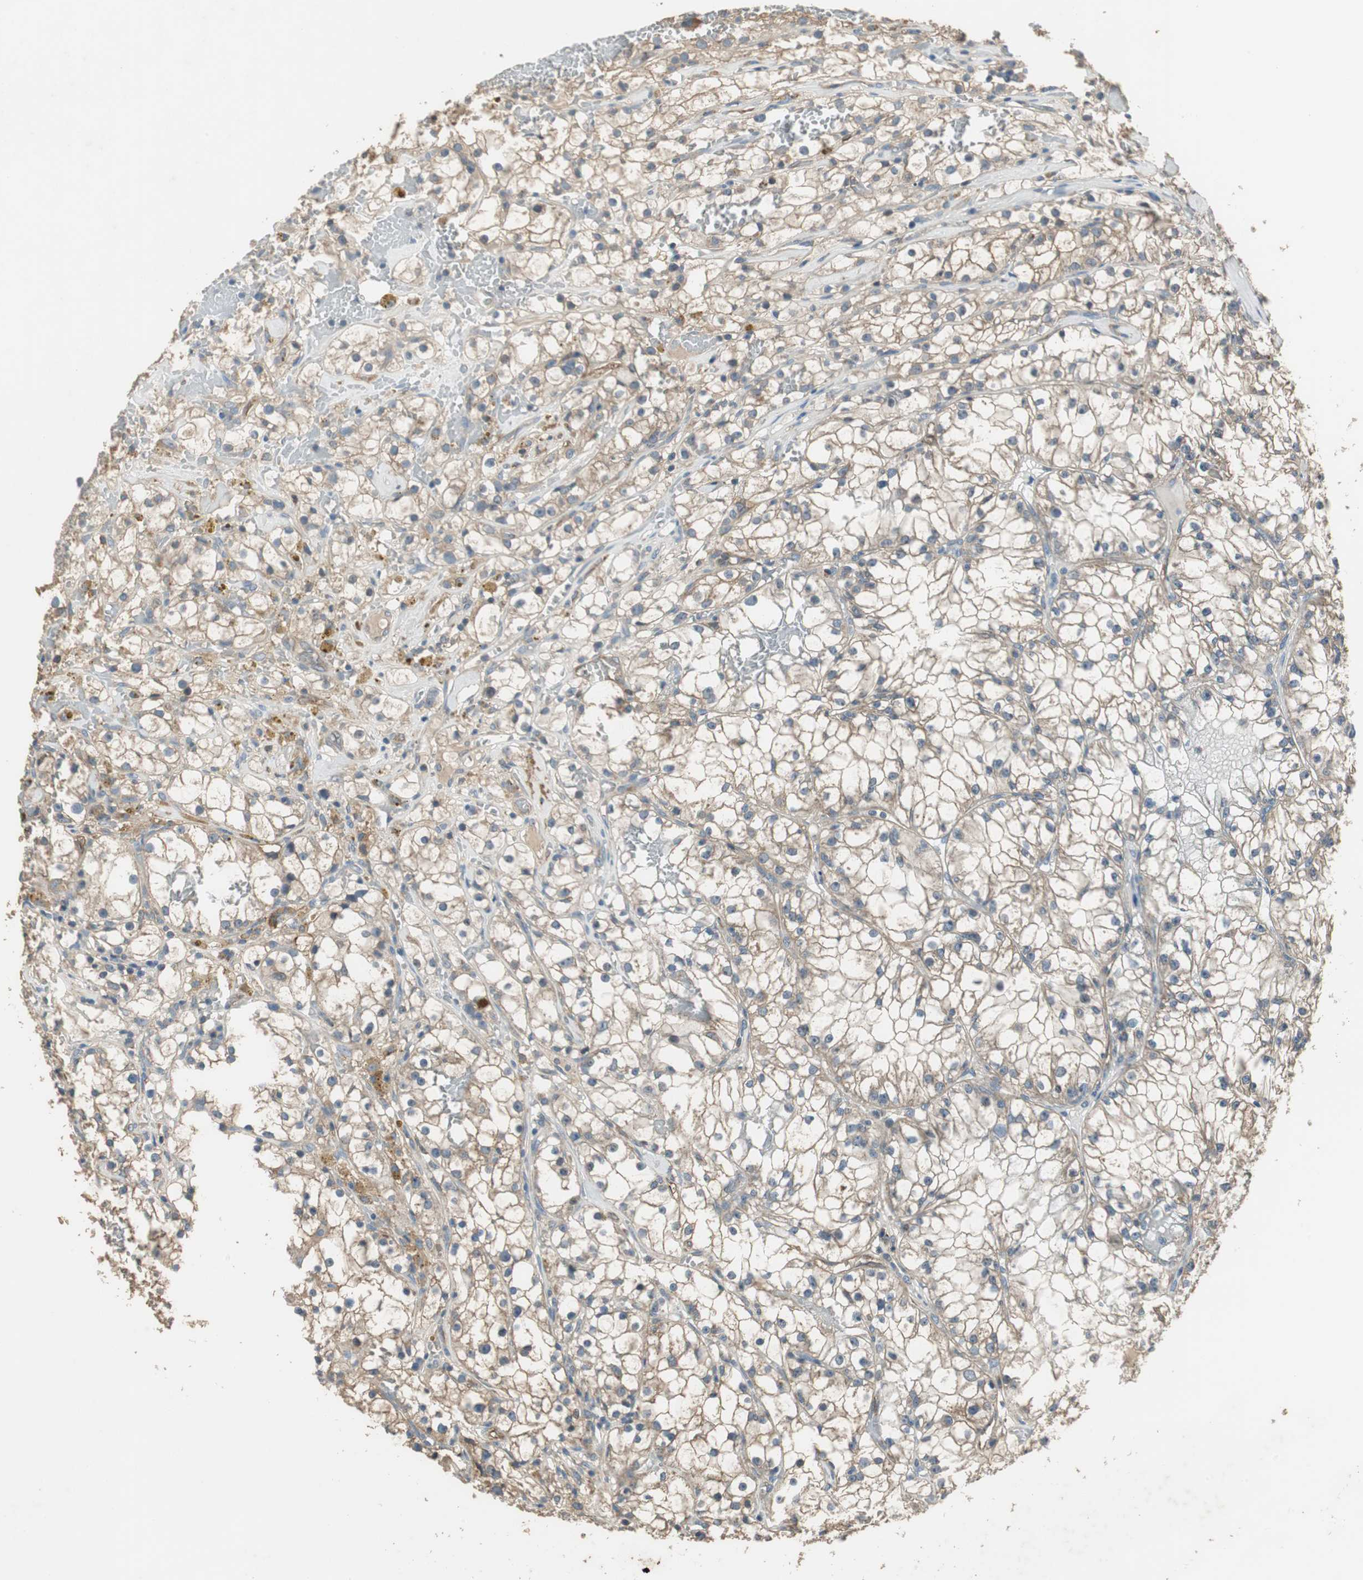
{"staining": {"intensity": "weak", "quantity": ">75%", "location": "cytoplasmic/membranous"}, "tissue": "renal cancer", "cell_type": "Tumor cells", "image_type": "cancer", "snomed": [{"axis": "morphology", "description": "Adenocarcinoma, NOS"}, {"axis": "topography", "description": "Kidney"}], "caption": "Adenocarcinoma (renal) stained with DAB immunohistochemistry shows low levels of weak cytoplasmic/membranous positivity in approximately >75% of tumor cells.", "gene": "MSTO1", "patient": {"sex": "male", "age": 56}}